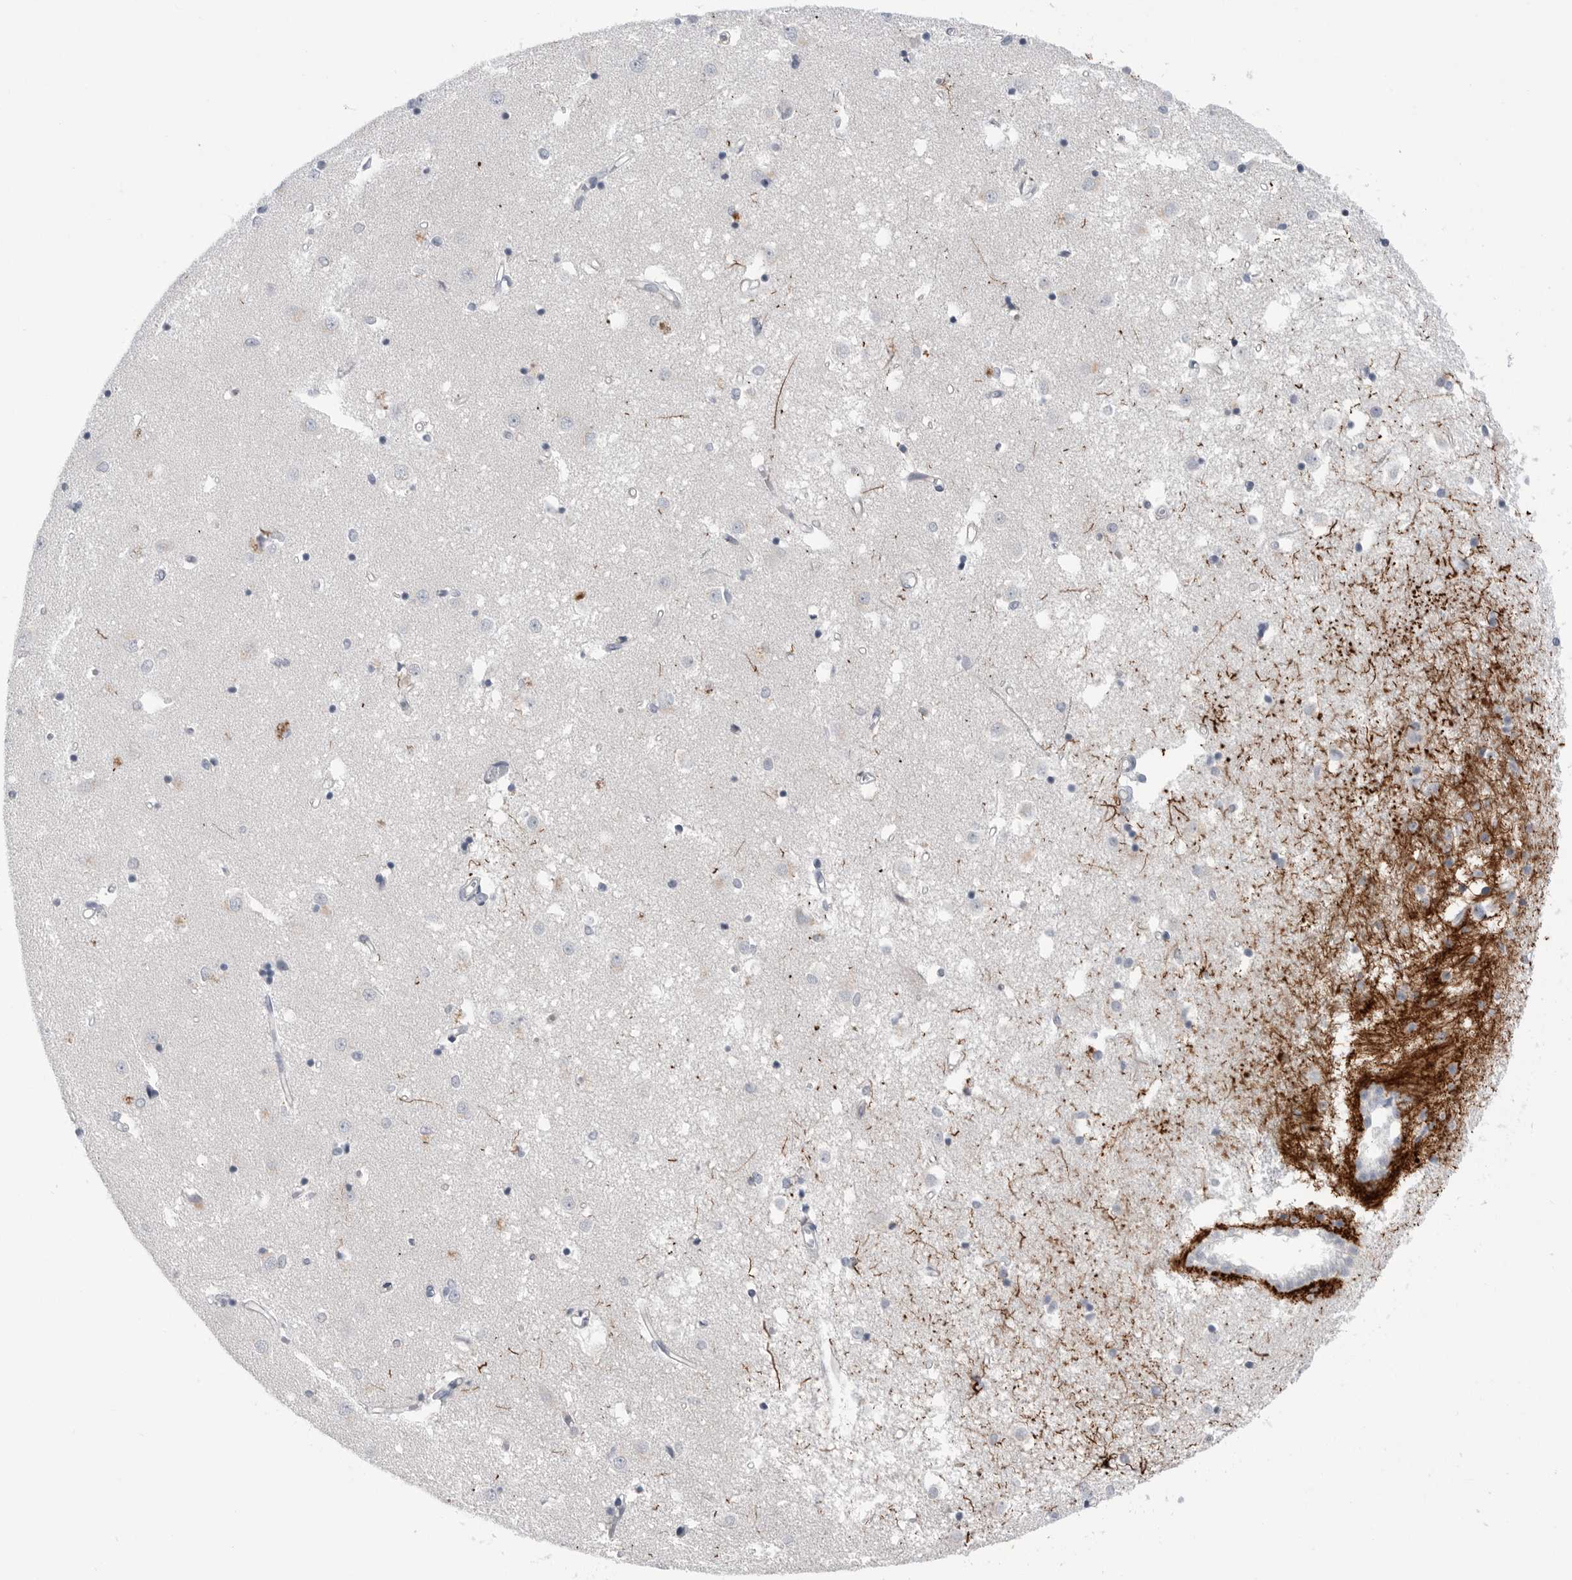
{"staining": {"intensity": "moderate", "quantity": "<25%", "location": "cytoplasmic/membranous"}, "tissue": "caudate", "cell_type": "Glial cells", "image_type": "normal", "snomed": [{"axis": "morphology", "description": "Normal tissue, NOS"}, {"axis": "topography", "description": "Lateral ventricle wall"}], "caption": "This photomicrograph displays immunohistochemistry (IHC) staining of normal caudate, with low moderate cytoplasmic/membranous expression in approximately <25% of glial cells.", "gene": "ABHD12", "patient": {"sex": "male", "age": 45}}